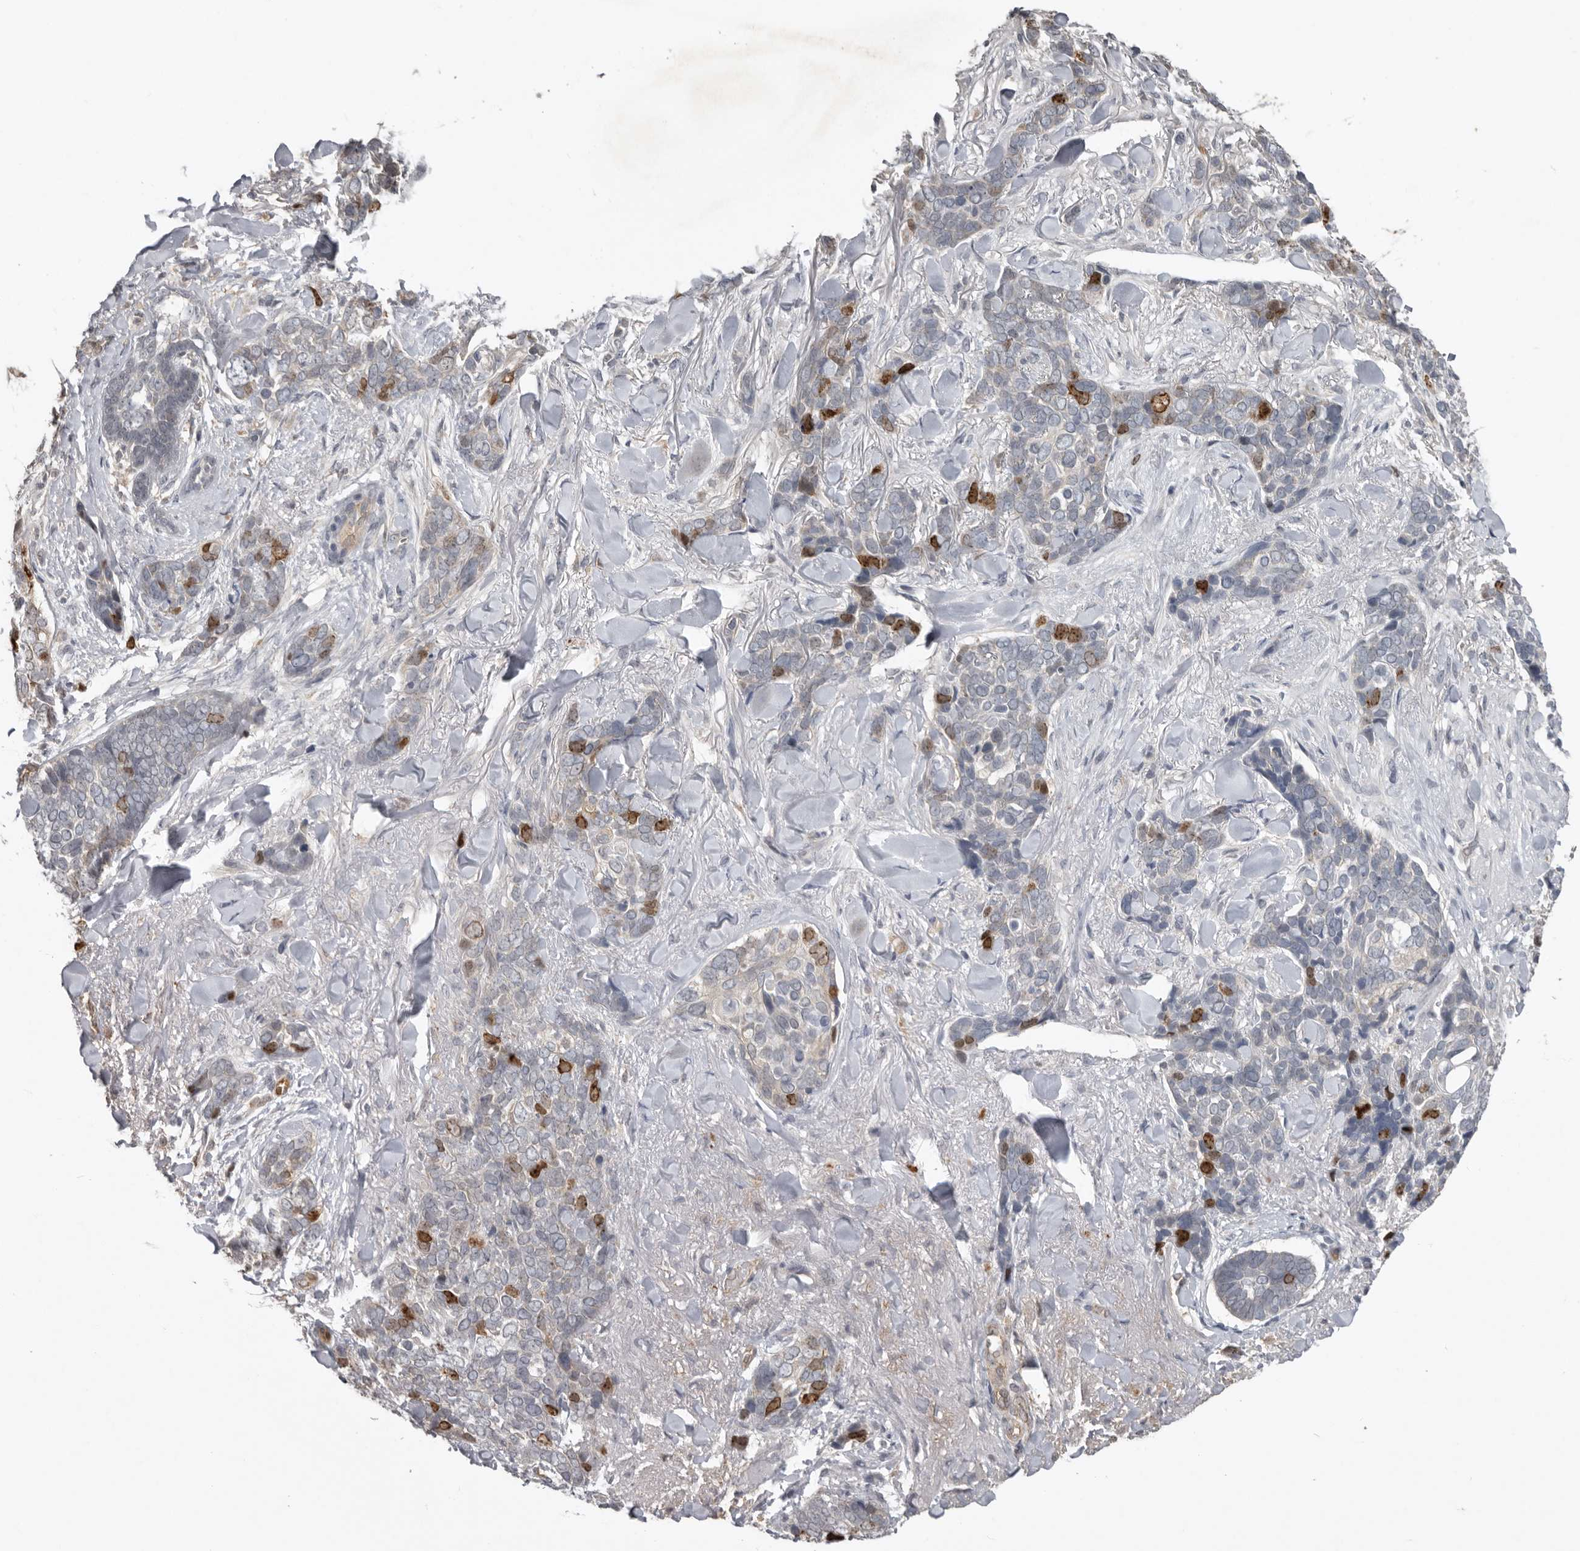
{"staining": {"intensity": "strong", "quantity": "<25%", "location": "nuclear"}, "tissue": "skin cancer", "cell_type": "Tumor cells", "image_type": "cancer", "snomed": [{"axis": "morphology", "description": "Basal cell carcinoma"}, {"axis": "topography", "description": "Skin"}], "caption": "An IHC micrograph of tumor tissue is shown. Protein staining in brown highlights strong nuclear positivity in skin cancer (basal cell carcinoma) within tumor cells.", "gene": "CDCA8", "patient": {"sex": "female", "age": 82}}